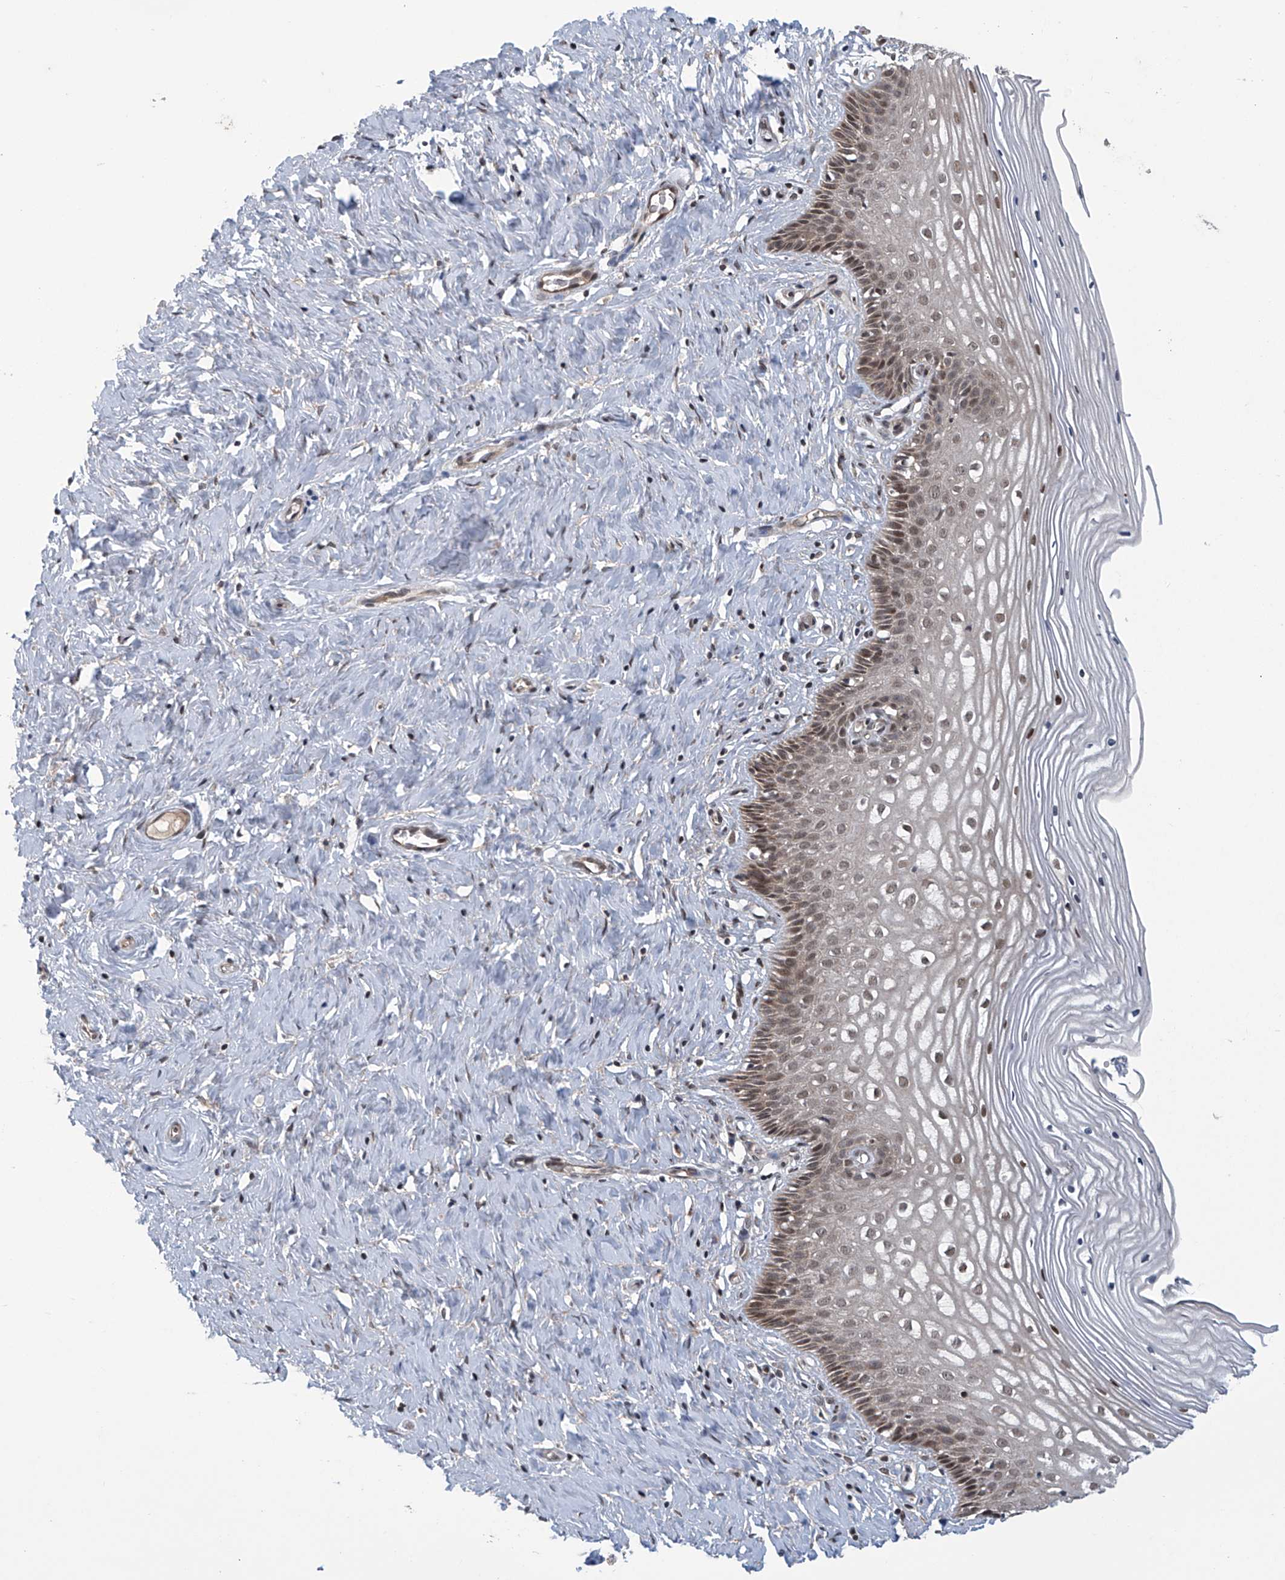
{"staining": {"intensity": "moderate", "quantity": ">75%", "location": "cytoplasmic/membranous,nuclear"}, "tissue": "cervix", "cell_type": "Glandular cells", "image_type": "normal", "snomed": [{"axis": "morphology", "description": "Normal tissue, NOS"}, {"axis": "topography", "description": "Cervix"}], "caption": "Immunohistochemistry (DAB) staining of unremarkable human cervix shows moderate cytoplasmic/membranous,nuclear protein staining in approximately >75% of glandular cells.", "gene": "ABHD13", "patient": {"sex": "female", "age": 33}}